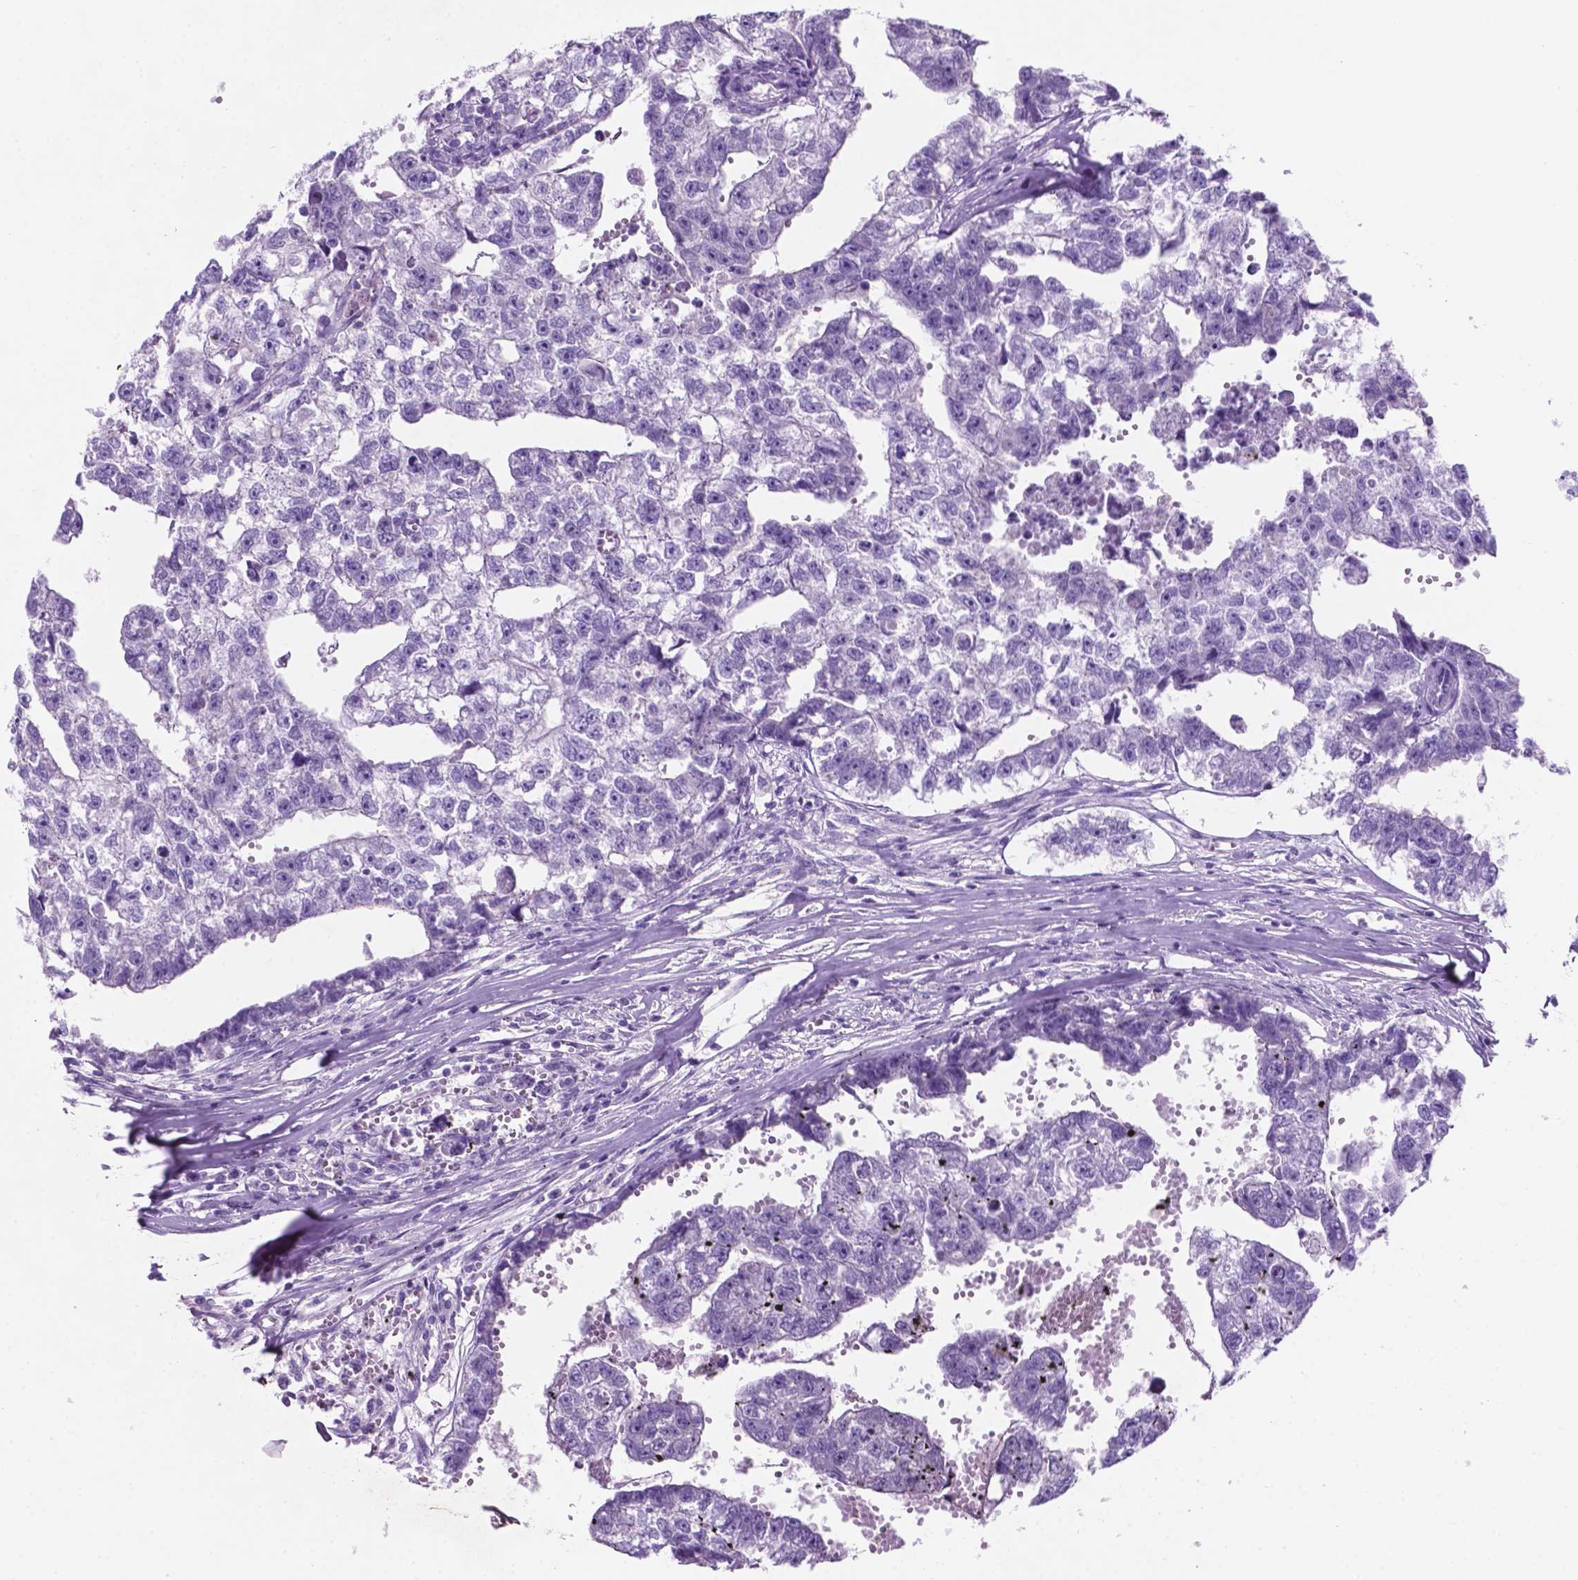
{"staining": {"intensity": "negative", "quantity": "none", "location": "none"}, "tissue": "testis cancer", "cell_type": "Tumor cells", "image_type": "cancer", "snomed": [{"axis": "morphology", "description": "Carcinoma, Embryonal, NOS"}, {"axis": "morphology", "description": "Teratoma, malignant, NOS"}, {"axis": "topography", "description": "Testis"}], "caption": "This is a image of immunohistochemistry staining of testis embryonal carcinoma, which shows no positivity in tumor cells.", "gene": "POU4F1", "patient": {"sex": "male", "age": 44}}